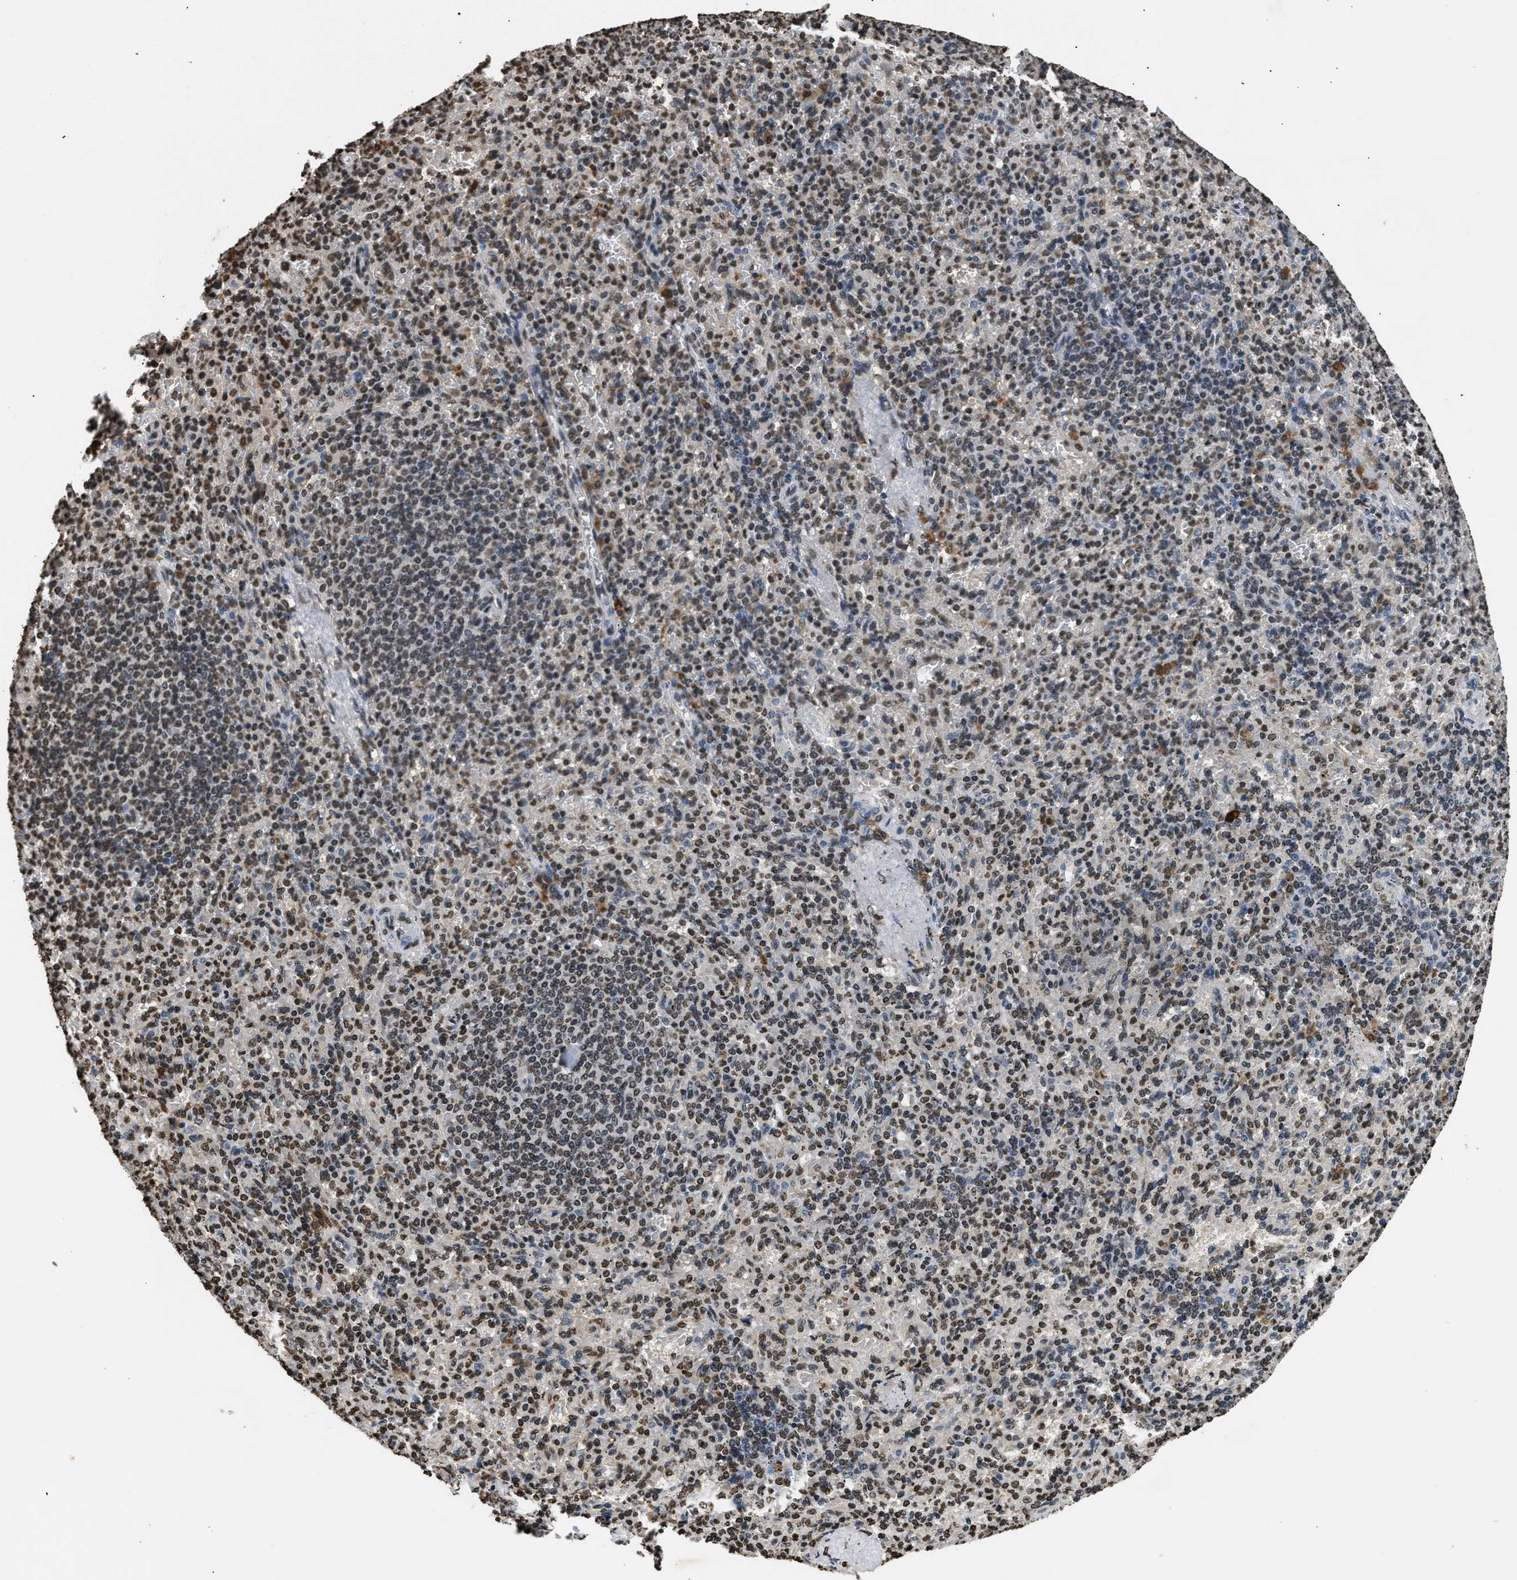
{"staining": {"intensity": "moderate", "quantity": ">75%", "location": "nuclear"}, "tissue": "spleen", "cell_type": "Cells in red pulp", "image_type": "normal", "snomed": [{"axis": "morphology", "description": "Normal tissue, NOS"}, {"axis": "topography", "description": "Spleen"}], "caption": "Immunohistochemistry micrograph of normal spleen: spleen stained using immunohistochemistry (IHC) exhibits medium levels of moderate protein expression localized specifically in the nuclear of cells in red pulp, appearing as a nuclear brown color.", "gene": "DNASE1L3", "patient": {"sex": "female", "age": 74}}